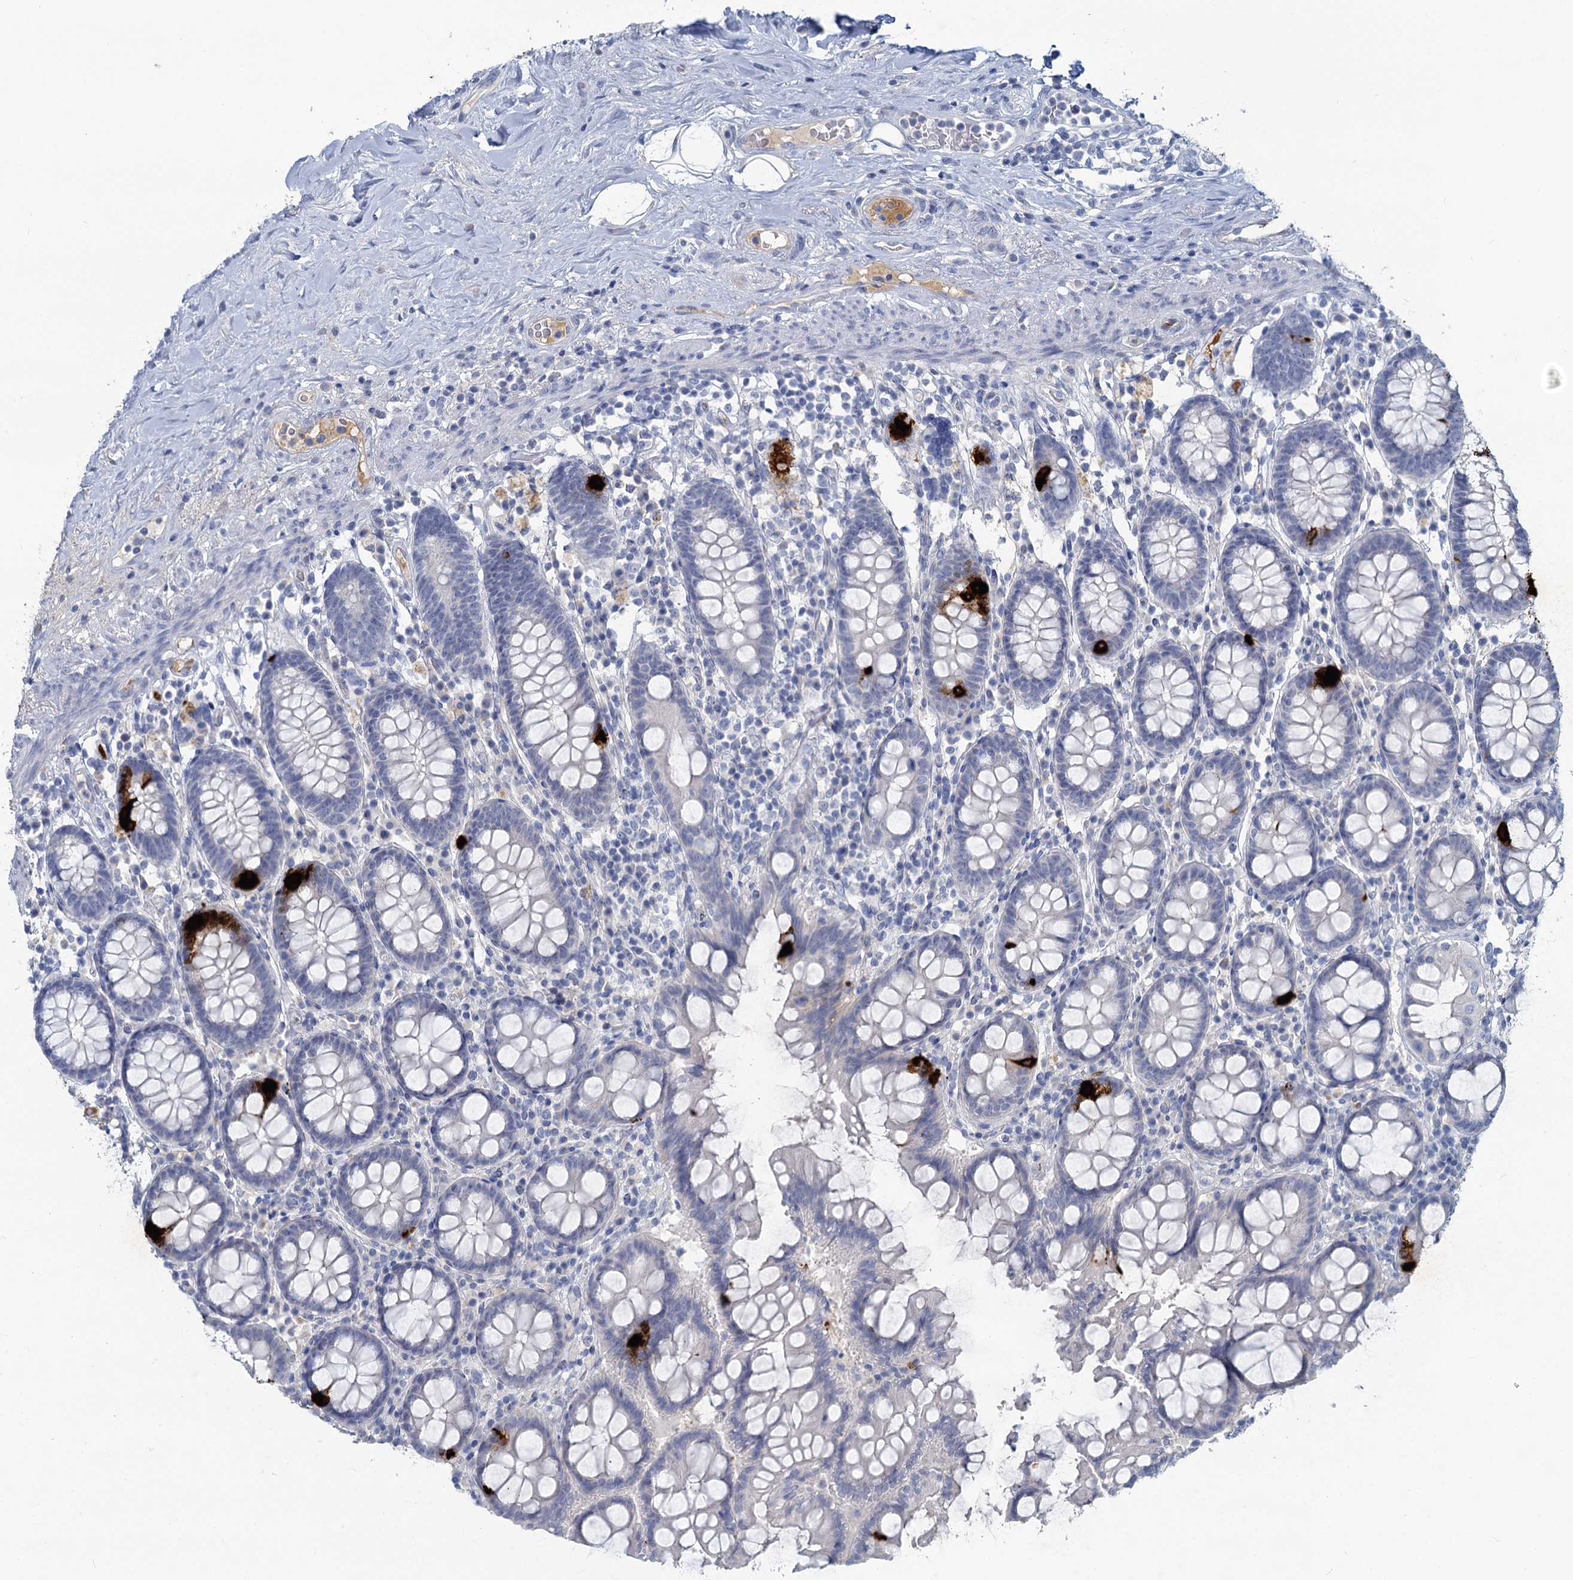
{"staining": {"intensity": "negative", "quantity": "none", "location": "none"}, "tissue": "colon", "cell_type": "Endothelial cells", "image_type": "normal", "snomed": [{"axis": "morphology", "description": "Normal tissue, NOS"}, {"axis": "topography", "description": "Colon"}], "caption": "IHC of unremarkable colon reveals no staining in endothelial cells.", "gene": "CHGA", "patient": {"sex": "female", "age": 79}}